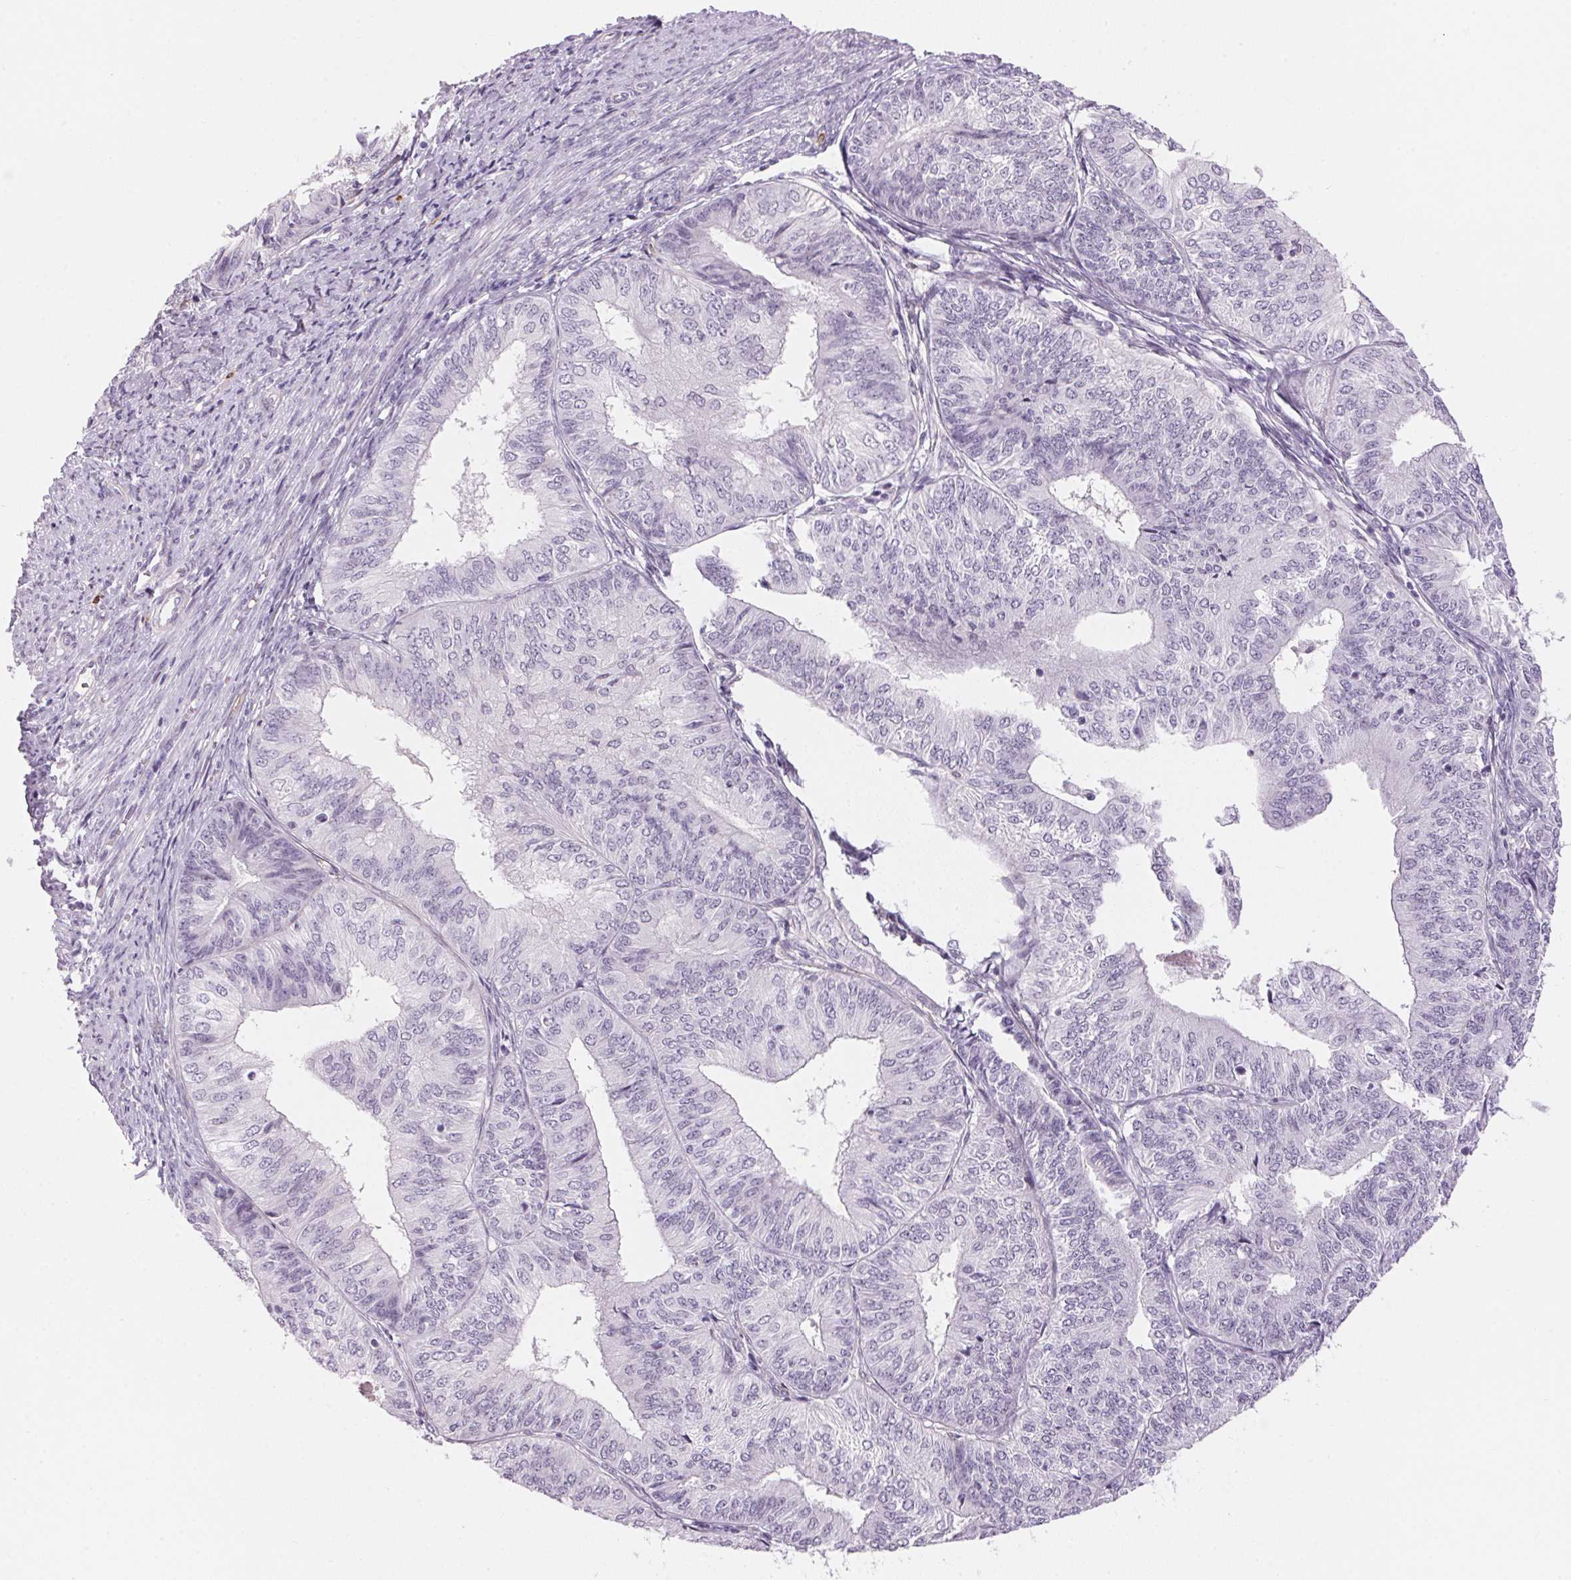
{"staining": {"intensity": "negative", "quantity": "none", "location": "none"}, "tissue": "endometrial cancer", "cell_type": "Tumor cells", "image_type": "cancer", "snomed": [{"axis": "morphology", "description": "Adenocarcinoma, NOS"}, {"axis": "topography", "description": "Endometrium"}], "caption": "High magnification brightfield microscopy of endometrial adenocarcinoma stained with DAB (3,3'-diaminobenzidine) (brown) and counterstained with hematoxylin (blue): tumor cells show no significant staining.", "gene": "CADPS", "patient": {"sex": "female", "age": 58}}